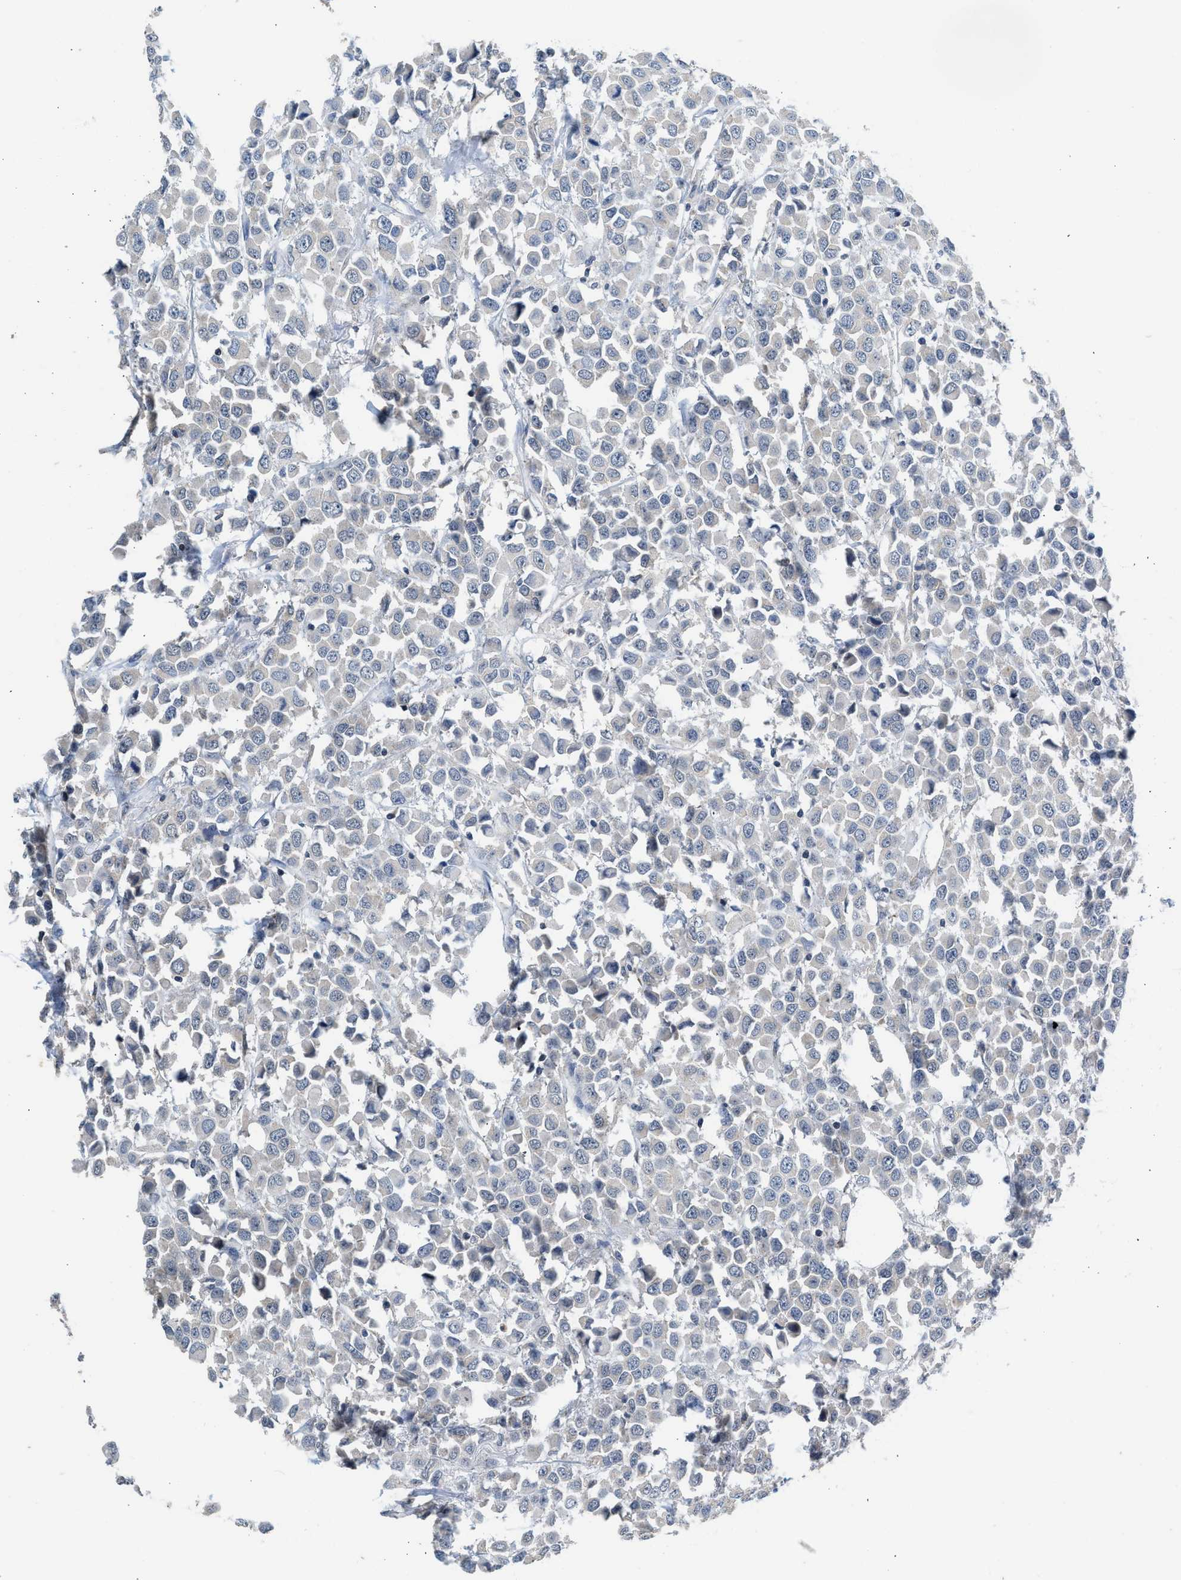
{"staining": {"intensity": "negative", "quantity": "none", "location": "none"}, "tissue": "breast cancer", "cell_type": "Tumor cells", "image_type": "cancer", "snomed": [{"axis": "morphology", "description": "Duct carcinoma"}, {"axis": "topography", "description": "Breast"}], "caption": "Immunohistochemistry of human breast cancer displays no positivity in tumor cells.", "gene": "CSF3R", "patient": {"sex": "female", "age": 61}}